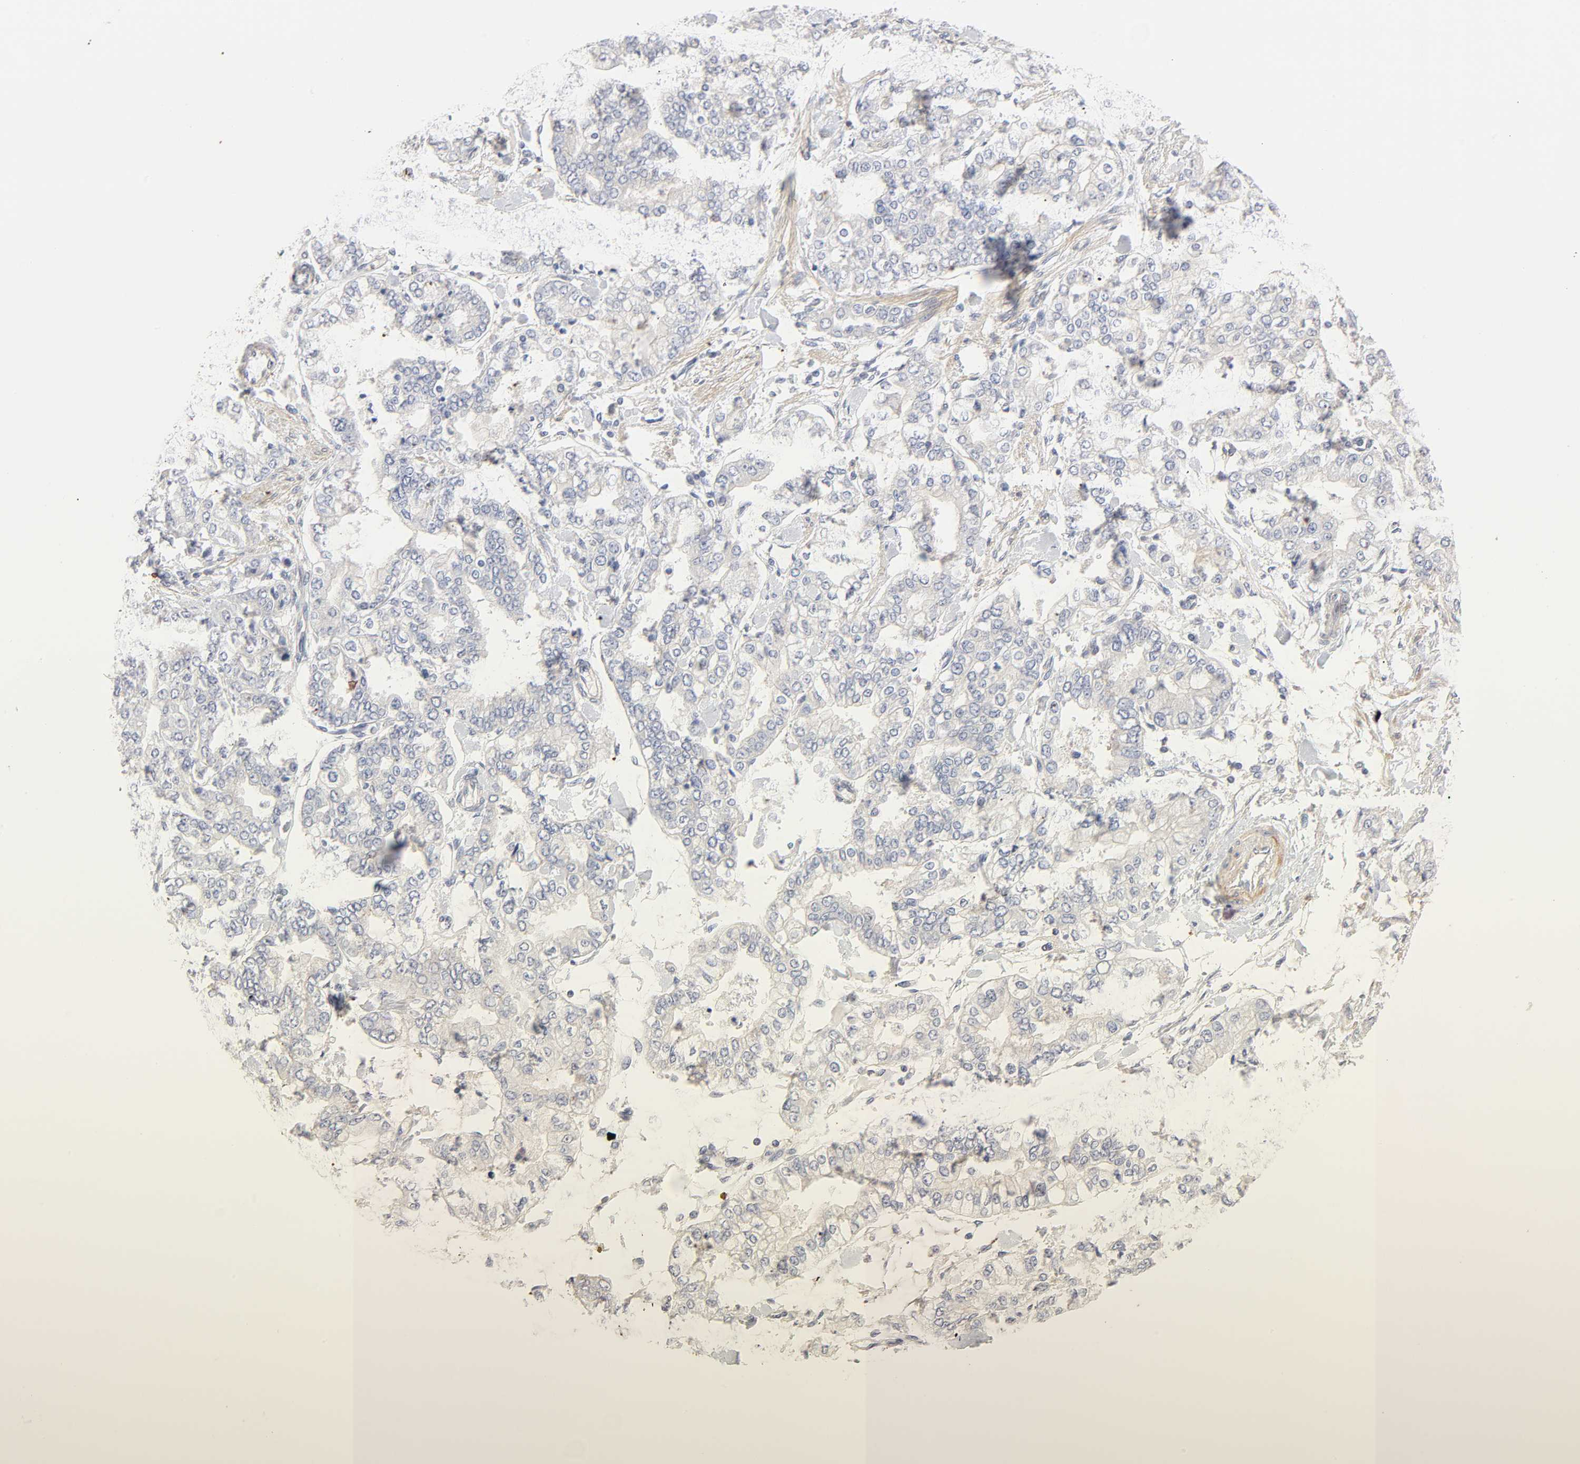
{"staining": {"intensity": "negative", "quantity": "none", "location": "none"}, "tissue": "stomach cancer", "cell_type": "Tumor cells", "image_type": "cancer", "snomed": [{"axis": "morphology", "description": "Normal tissue, NOS"}, {"axis": "morphology", "description": "Adenocarcinoma, NOS"}, {"axis": "topography", "description": "Stomach, upper"}, {"axis": "topography", "description": "Stomach"}], "caption": "The immunohistochemistry (IHC) micrograph has no significant positivity in tumor cells of stomach adenocarcinoma tissue. (Stains: DAB immunohistochemistry with hematoxylin counter stain, Microscopy: brightfield microscopy at high magnification).", "gene": "ROCK1", "patient": {"sex": "male", "age": 76}}